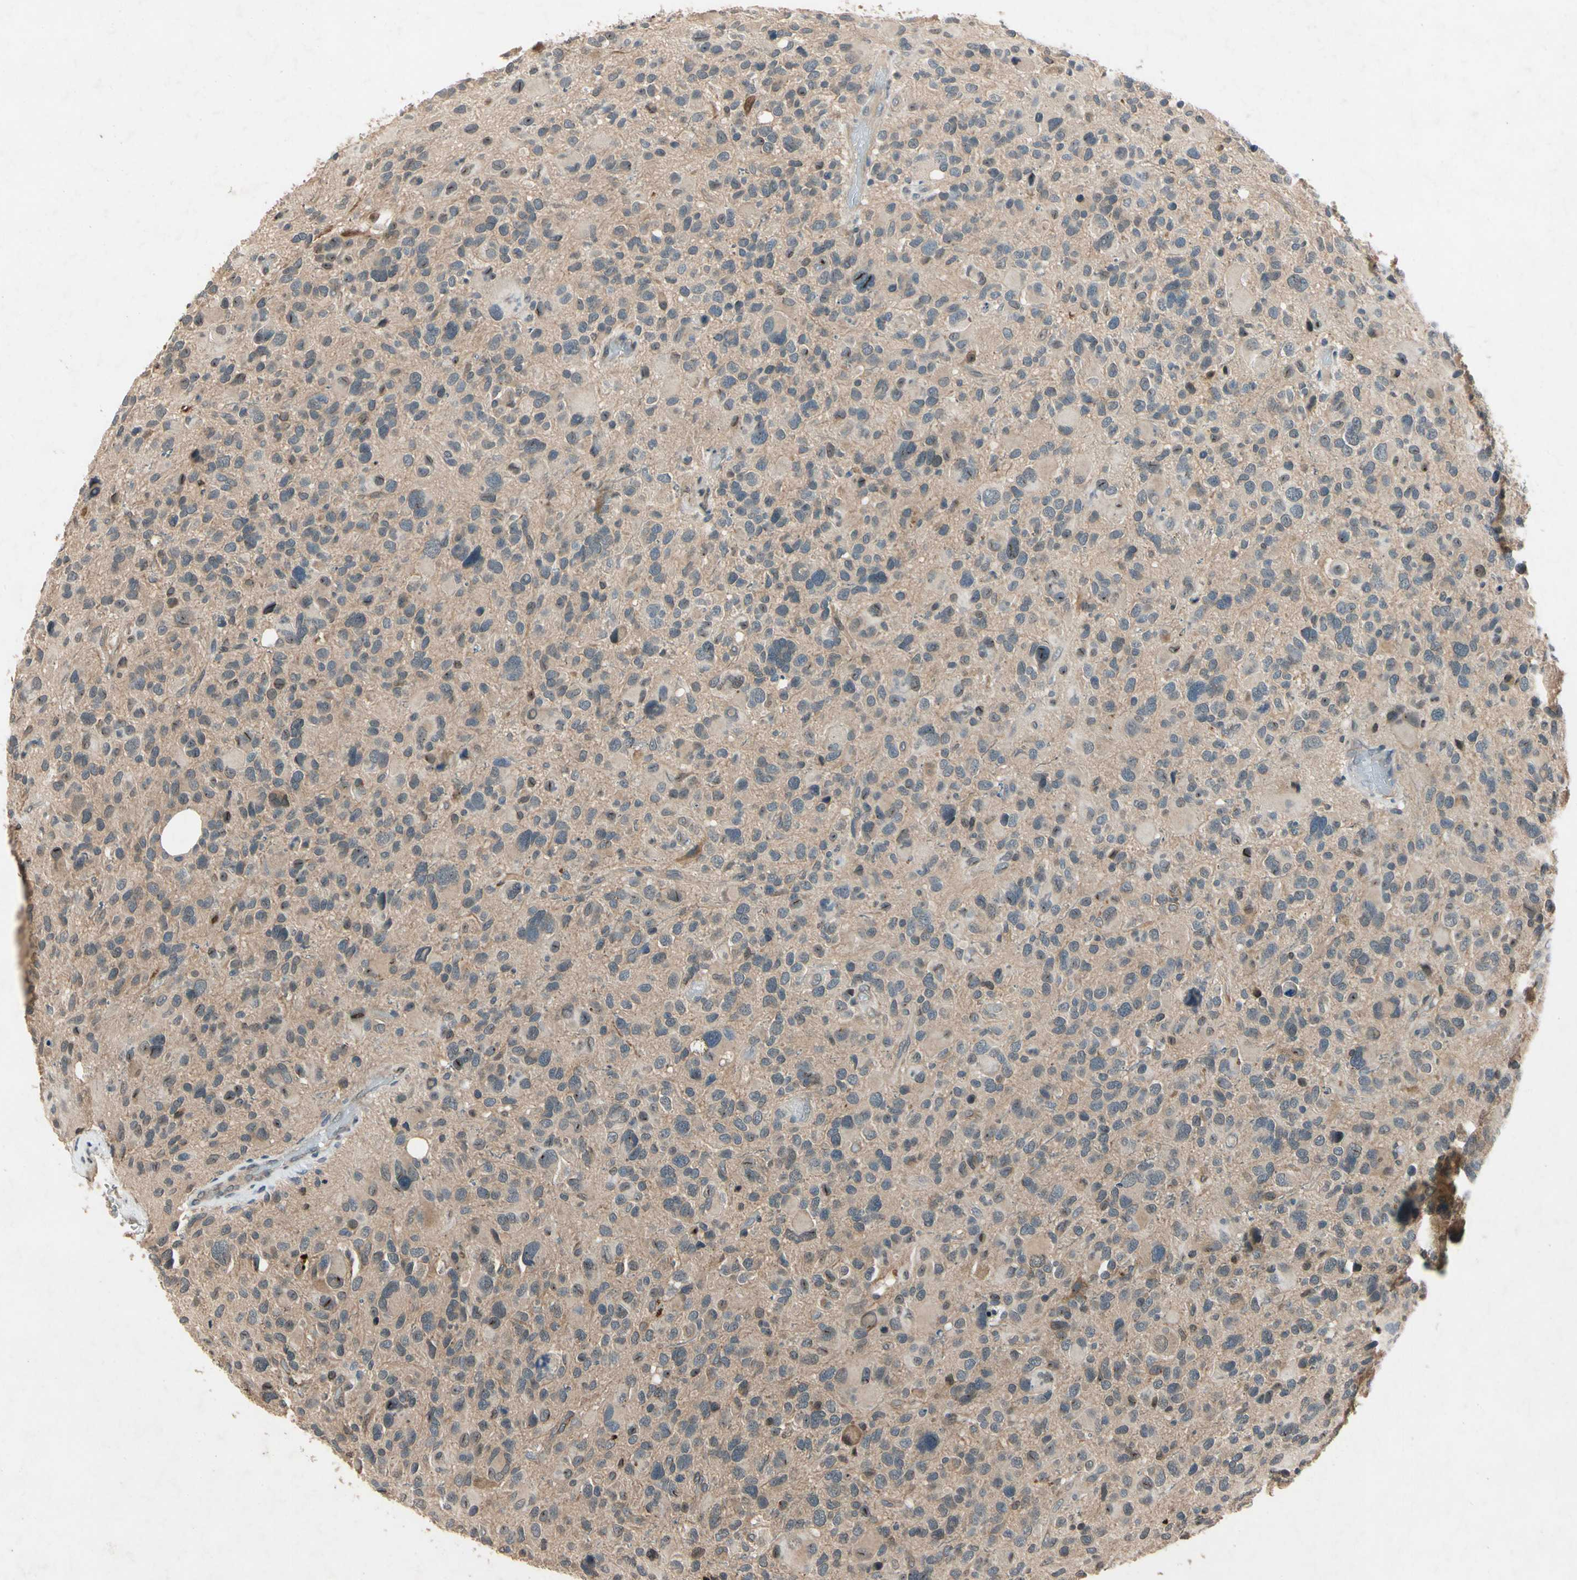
{"staining": {"intensity": "moderate", "quantity": "25%-75%", "location": "cytoplasmic/membranous"}, "tissue": "glioma", "cell_type": "Tumor cells", "image_type": "cancer", "snomed": [{"axis": "morphology", "description": "Glioma, malignant, High grade"}, {"axis": "topography", "description": "Brain"}], "caption": "A photomicrograph of malignant high-grade glioma stained for a protein shows moderate cytoplasmic/membranous brown staining in tumor cells.", "gene": "DPY19L3", "patient": {"sex": "male", "age": 48}}